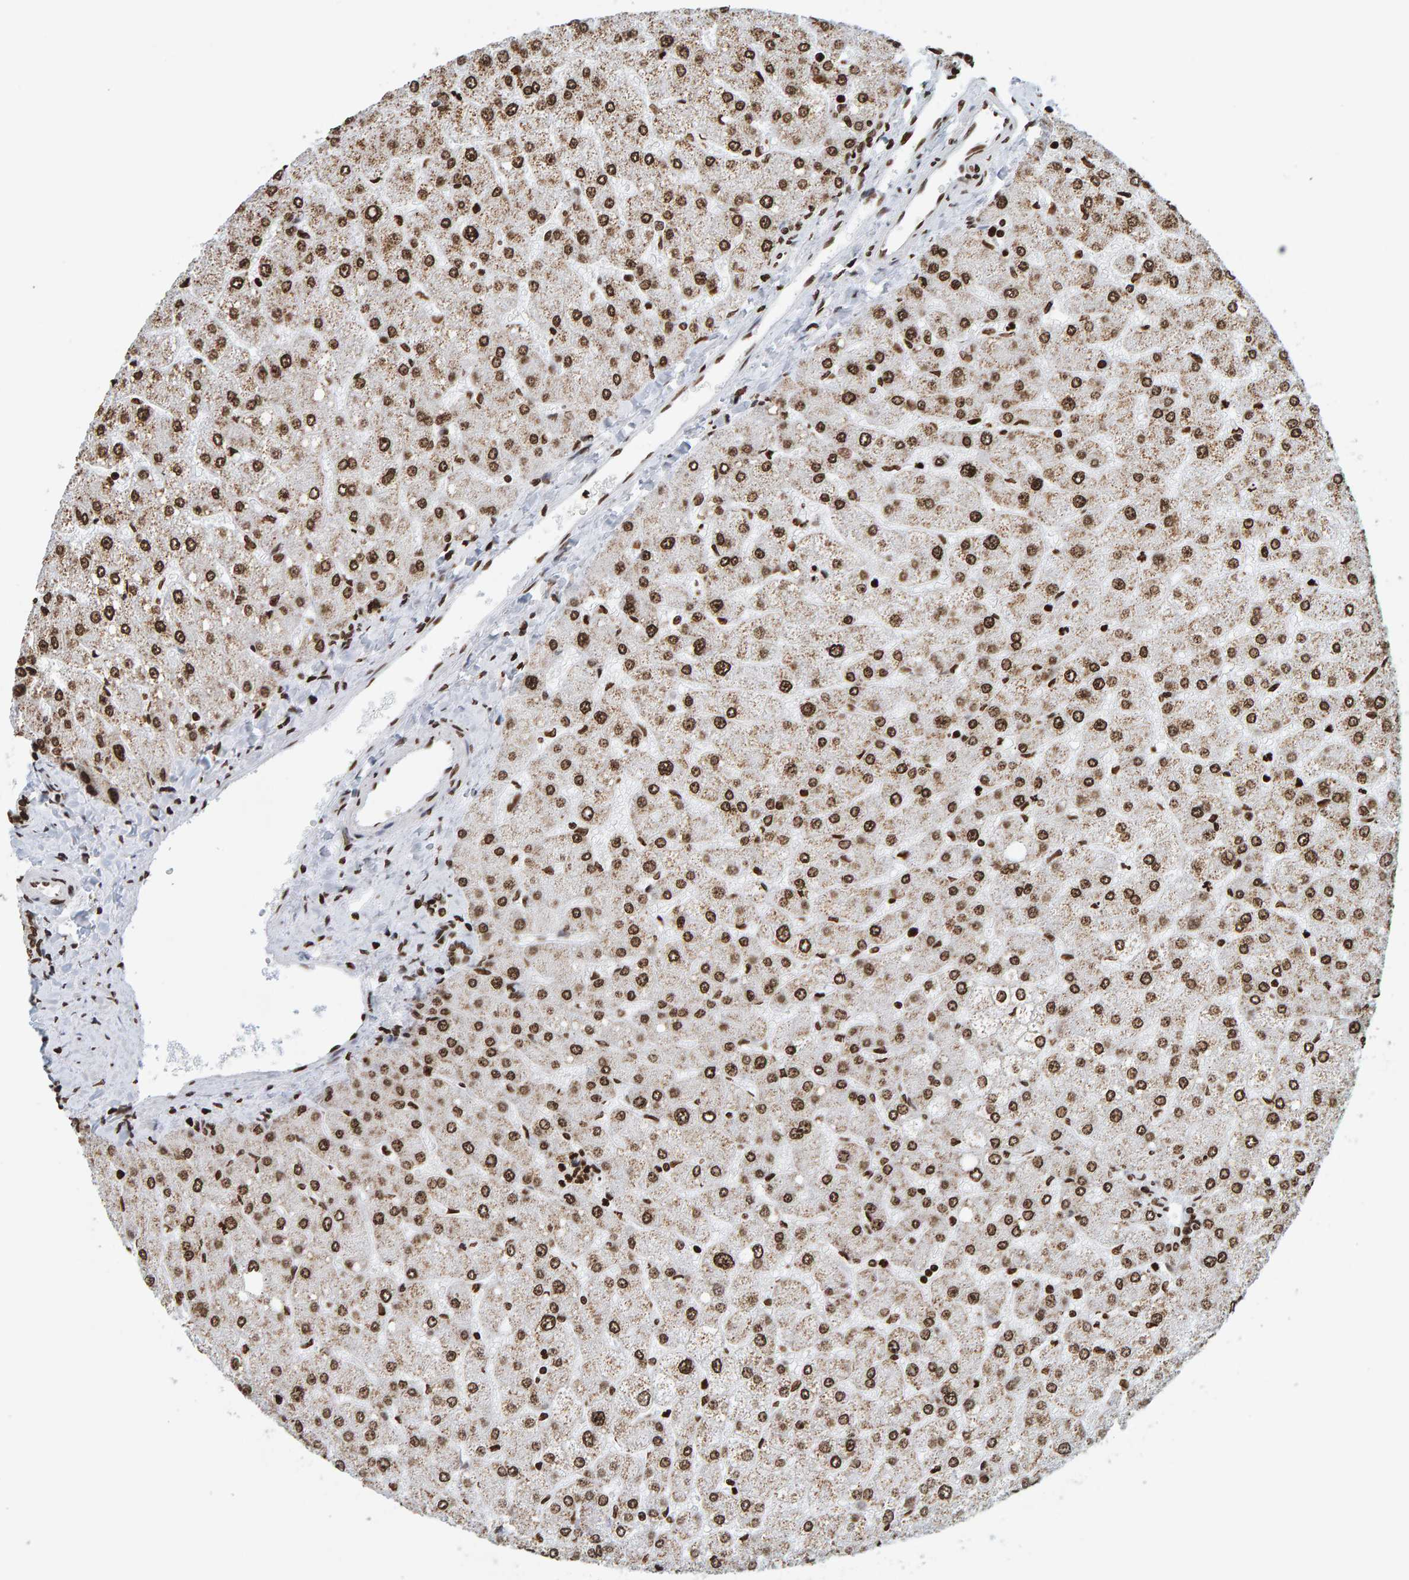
{"staining": {"intensity": "moderate", "quantity": ">75%", "location": "cytoplasmic/membranous"}, "tissue": "liver", "cell_type": "Cholangiocytes", "image_type": "normal", "snomed": [{"axis": "morphology", "description": "Normal tissue, NOS"}, {"axis": "topography", "description": "Liver"}], "caption": "This histopathology image exhibits immunohistochemistry staining of normal liver, with medium moderate cytoplasmic/membranous expression in approximately >75% of cholangiocytes.", "gene": "BRF2", "patient": {"sex": "male", "age": 55}}